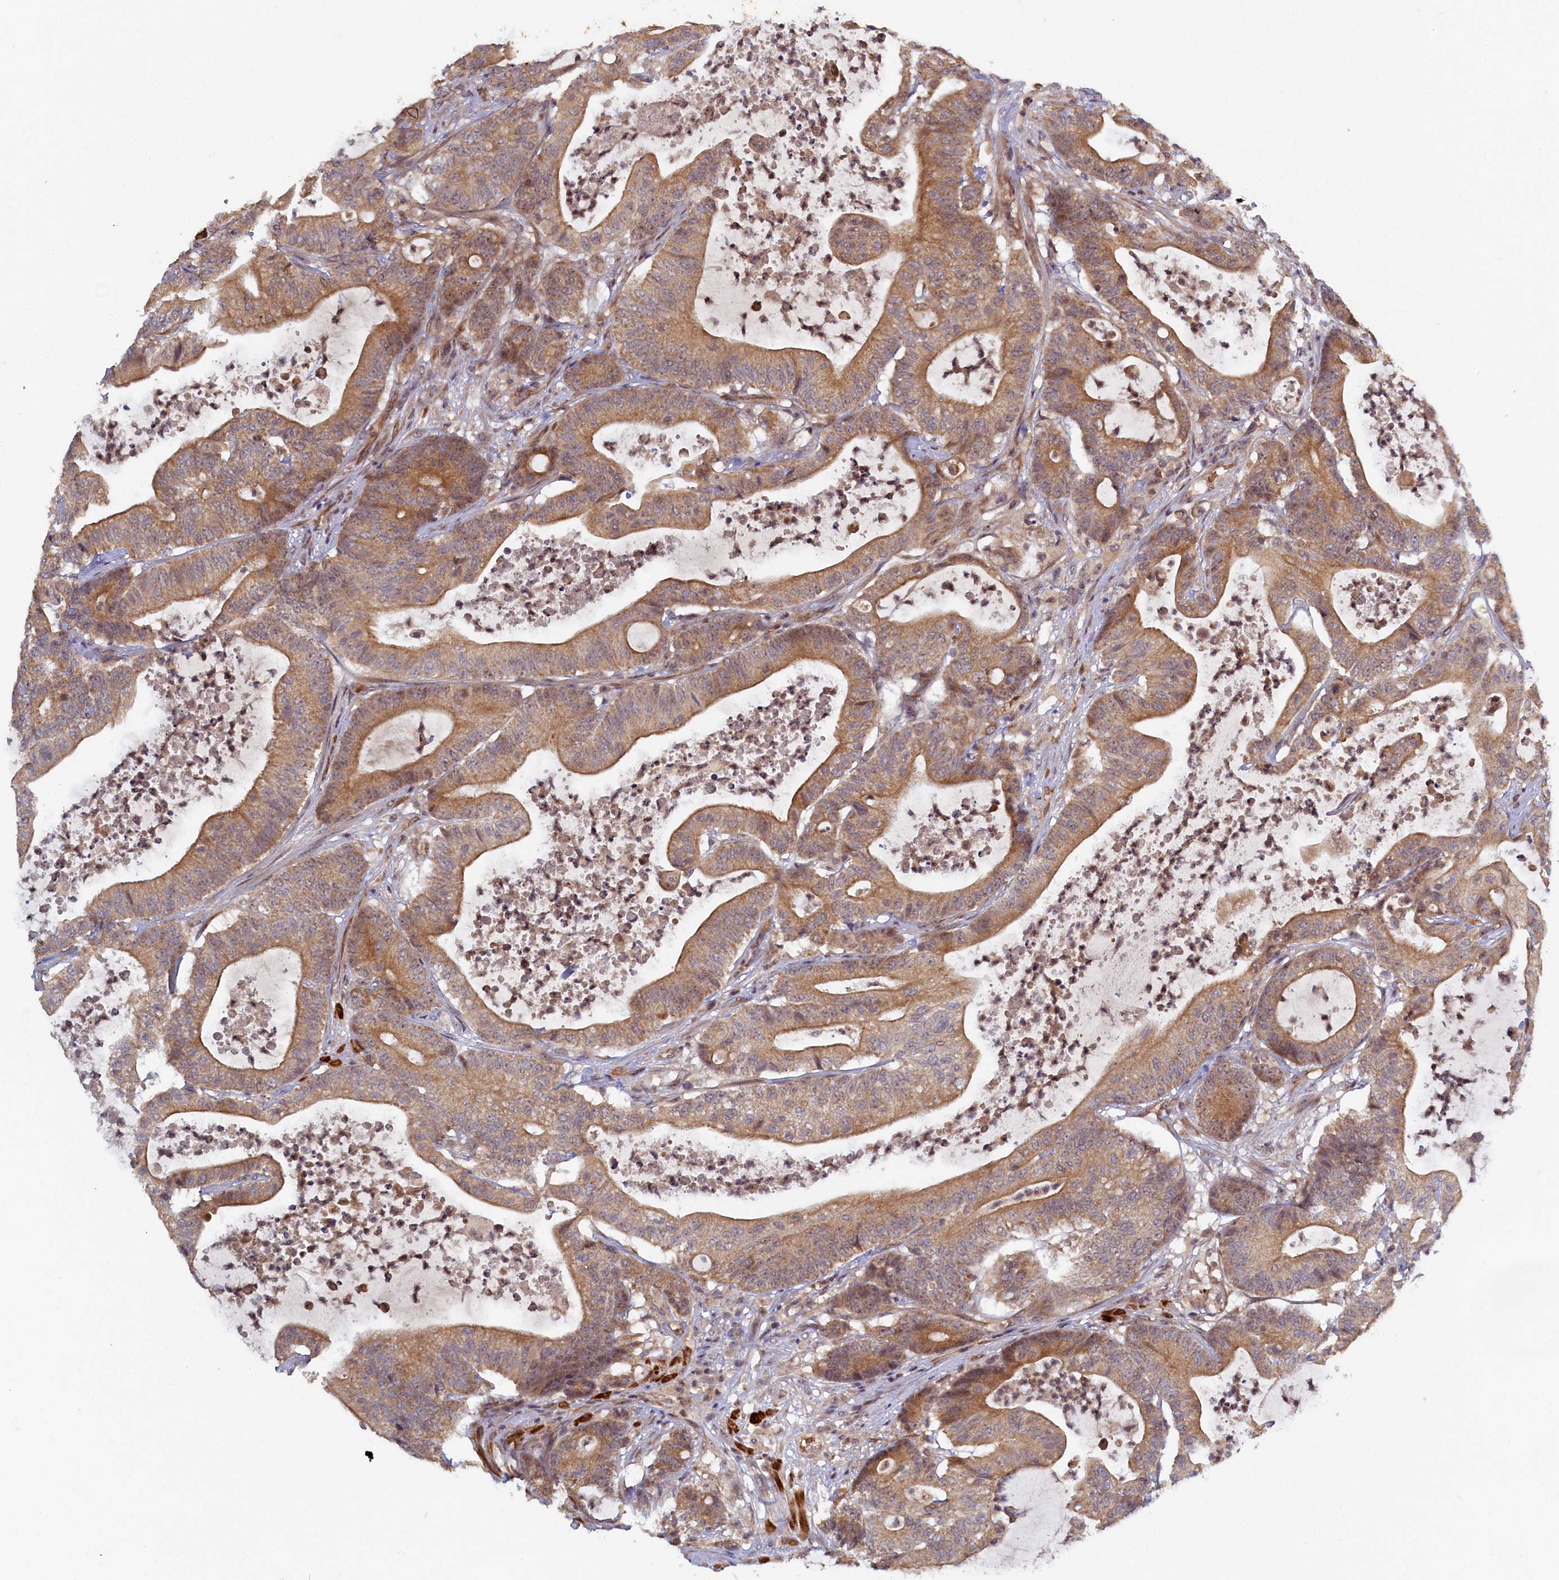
{"staining": {"intensity": "moderate", "quantity": ">75%", "location": "cytoplasmic/membranous"}, "tissue": "colorectal cancer", "cell_type": "Tumor cells", "image_type": "cancer", "snomed": [{"axis": "morphology", "description": "Adenocarcinoma, NOS"}, {"axis": "topography", "description": "Colon"}], "caption": "This photomicrograph reveals colorectal cancer stained with IHC to label a protein in brown. The cytoplasmic/membranous of tumor cells show moderate positivity for the protein. Nuclei are counter-stained blue.", "gene": "CEP20", "patient": {"sex": "female", "age": 84}}